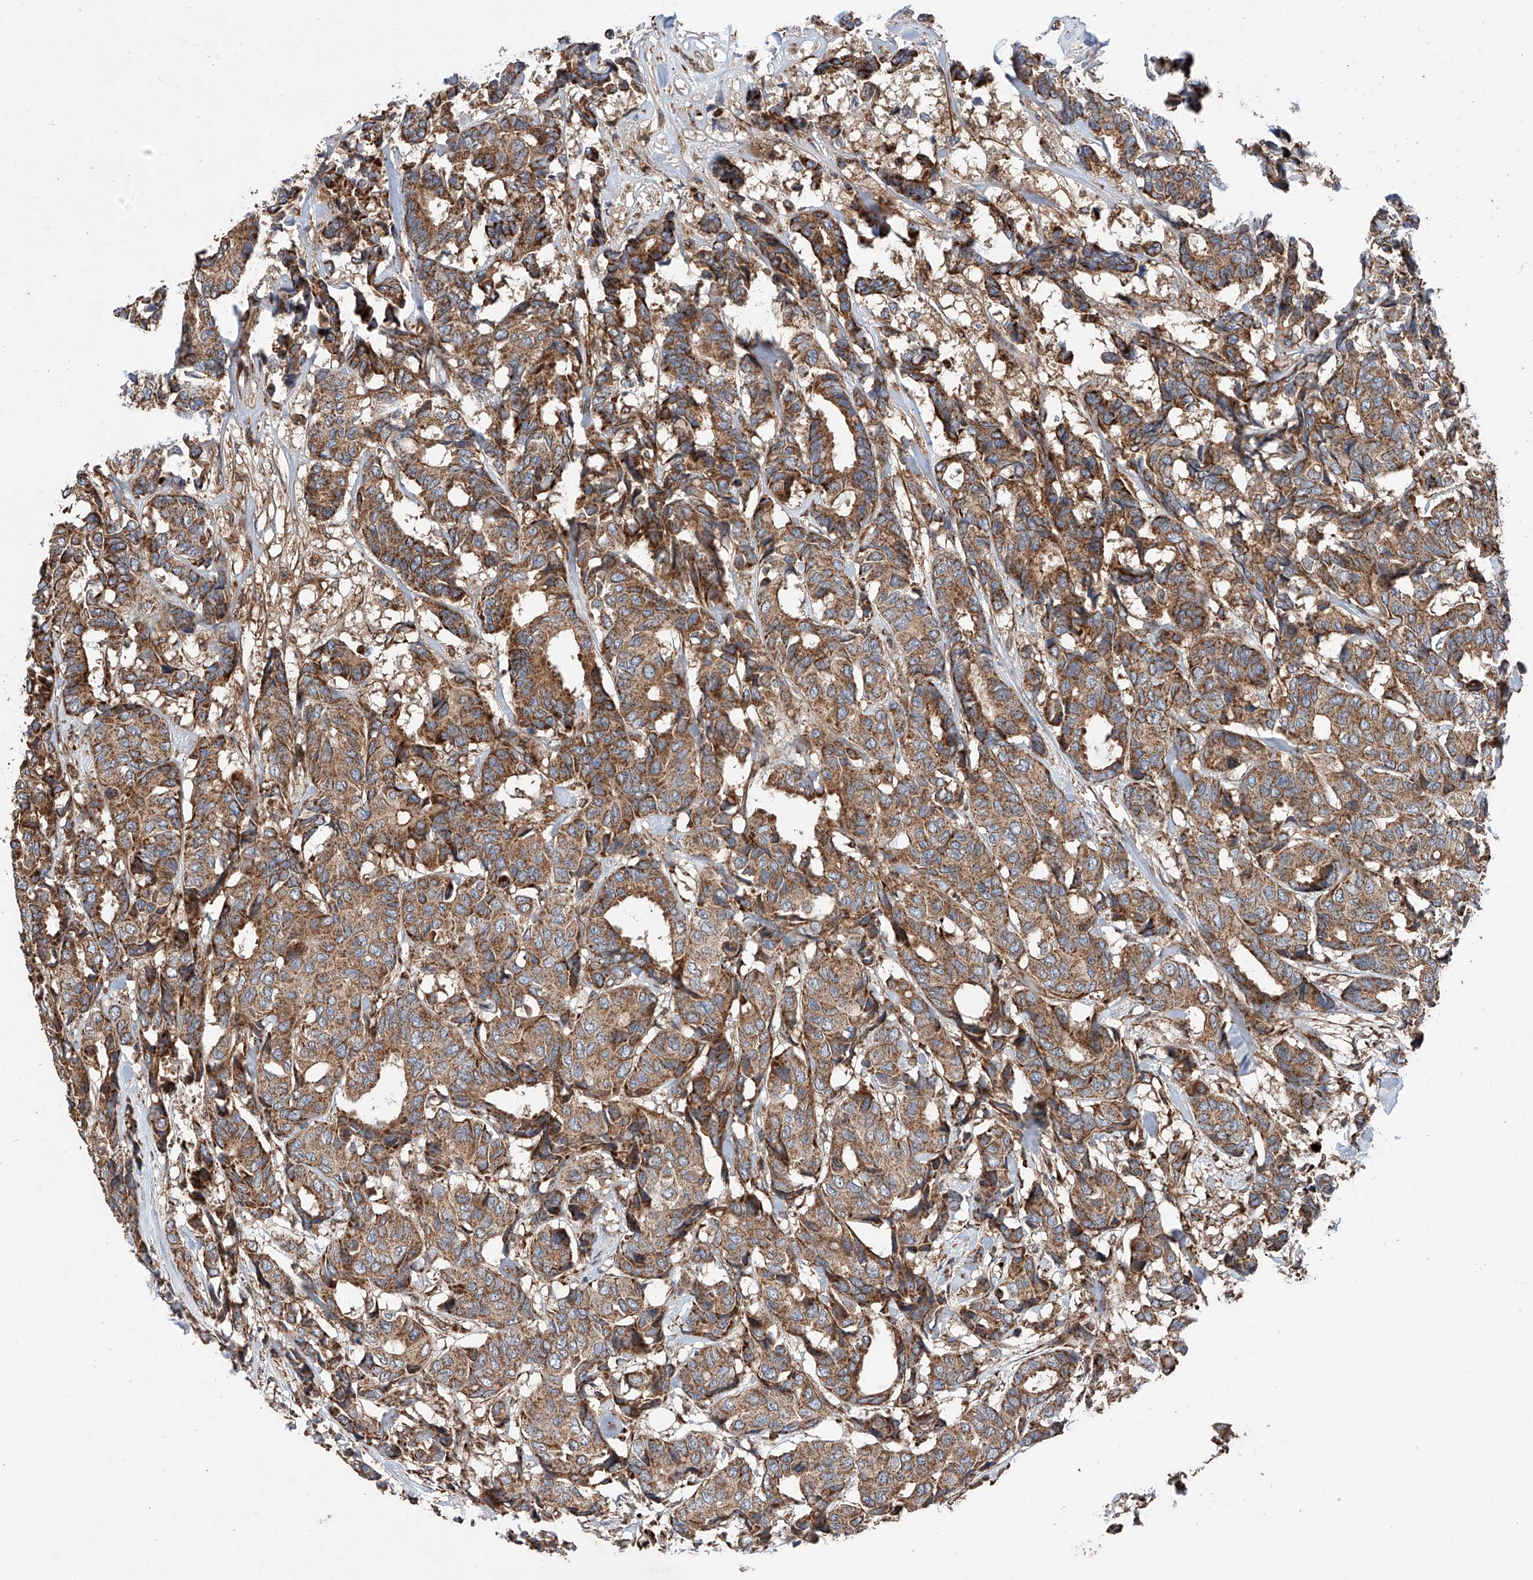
{"staining": {"intensity": "moderate", "quantity": ">75%", "location": "cytoplasmic/membranous"}, "tissue": "breast cancer", "cell_type": "Tumor cells", "image_type": "cancer", "snomed": [{"axis": "morphology", "description": "Duct carcinoma"}, {"axis": "topography", "description": "Breast"}], "caption": "Tumor cells demonstrate medium levels of moderate cytoplasmic/membranous expression in about >75% of cells in invasive ductal carcinoma (breast). (DAB IHC with brightfield microscopy, high magnification).", "gene": "PISD", "patient": {"sex": "female", "age": 87}}